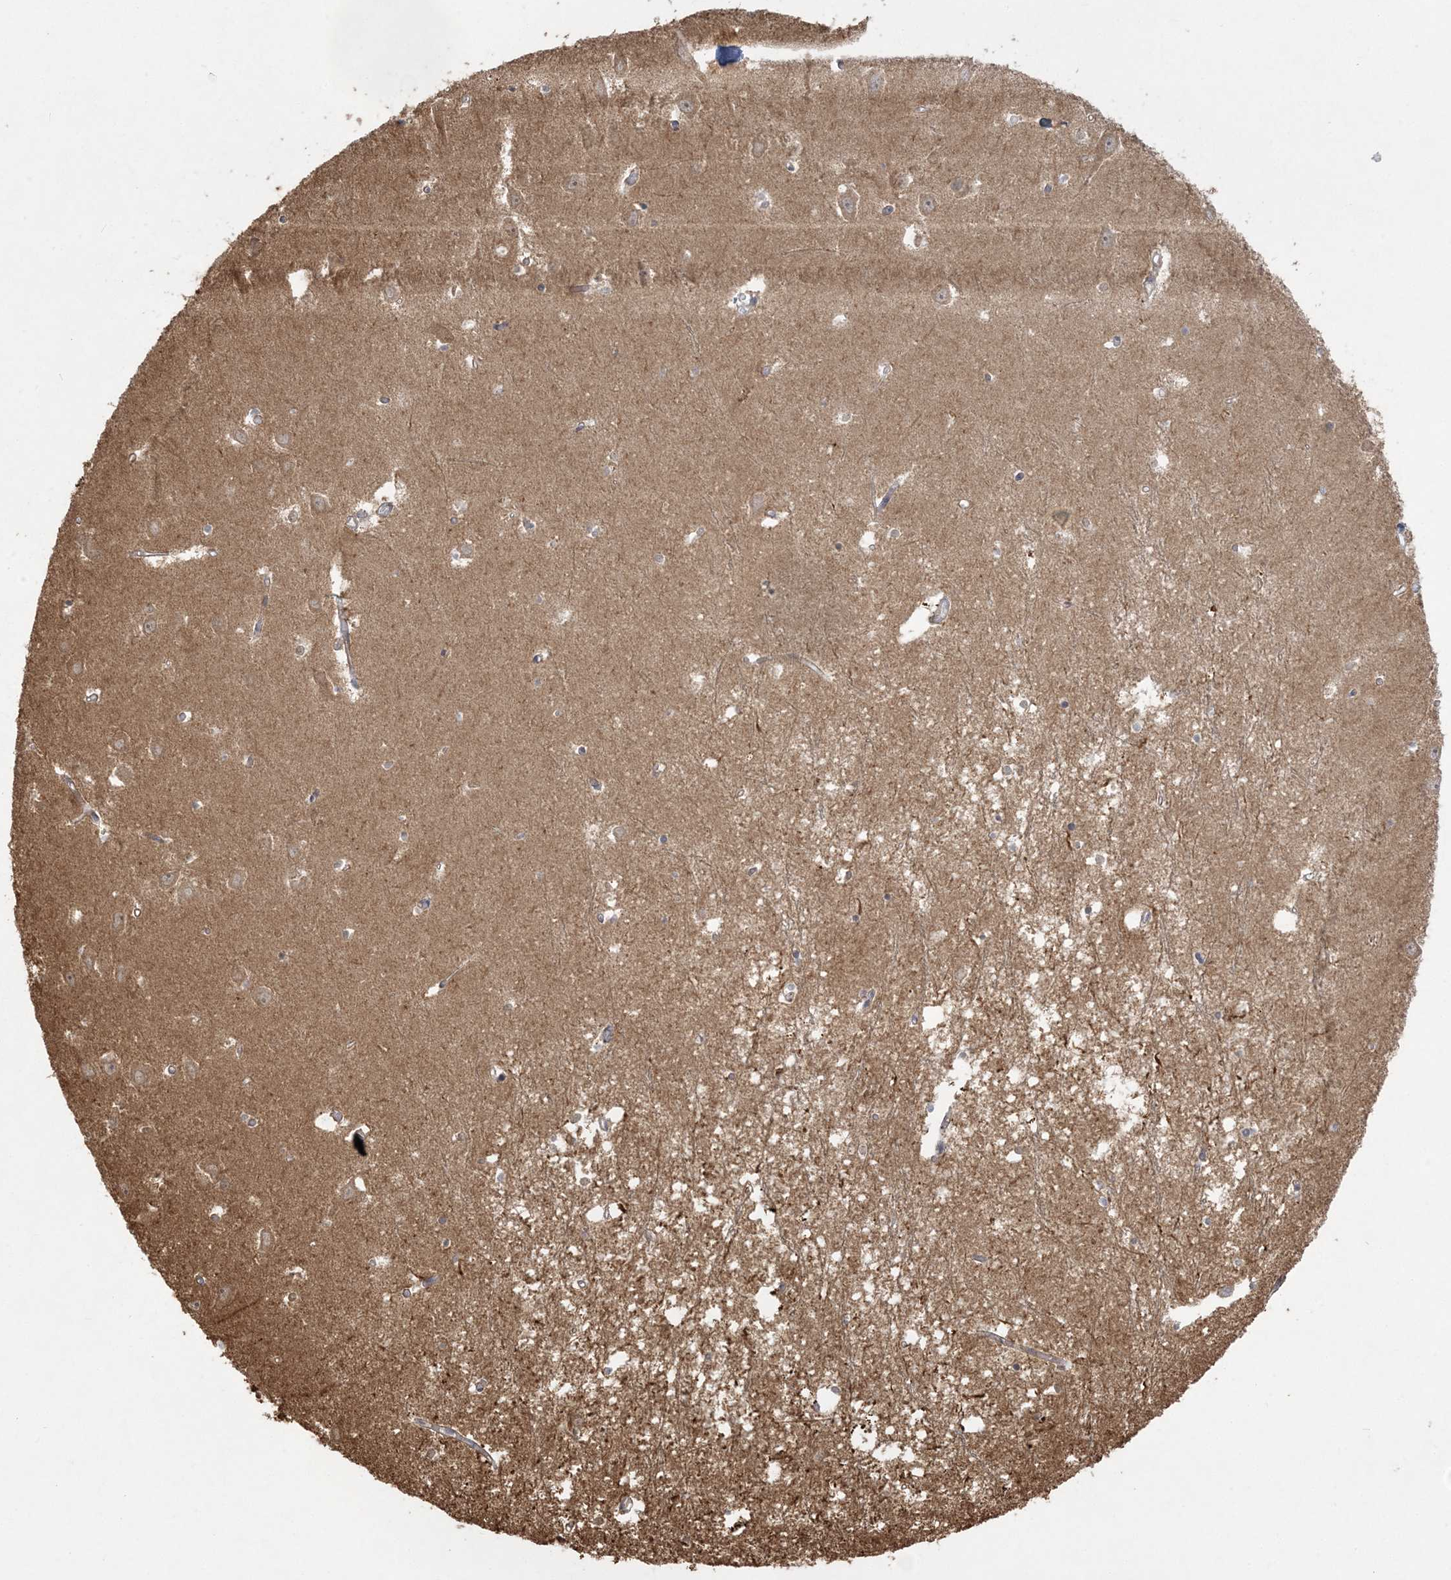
{"staining": {"intensity": "moderate", "quantity": "<25%", "location": "cytoplasmic/membranous"}, "tissue": "hippocampus", "cell_type": "Glial cells", "image_type": "normal", "snomed": [{"axis": "morphology", "description": "Normal tissue, NOS"}, {"axis": "topography", "description": "Hippocampus"}], "caption": "Immunohistochemistry (DAB (3,3'-diaminobenzidine)) staining of unremarkable human hippocampus reveals moderate cytoplasmic/membranous protein expression in about <25% of glial cells.", "gene": "ZC3H6", "patient": {"sex": "male", "age": 70}}